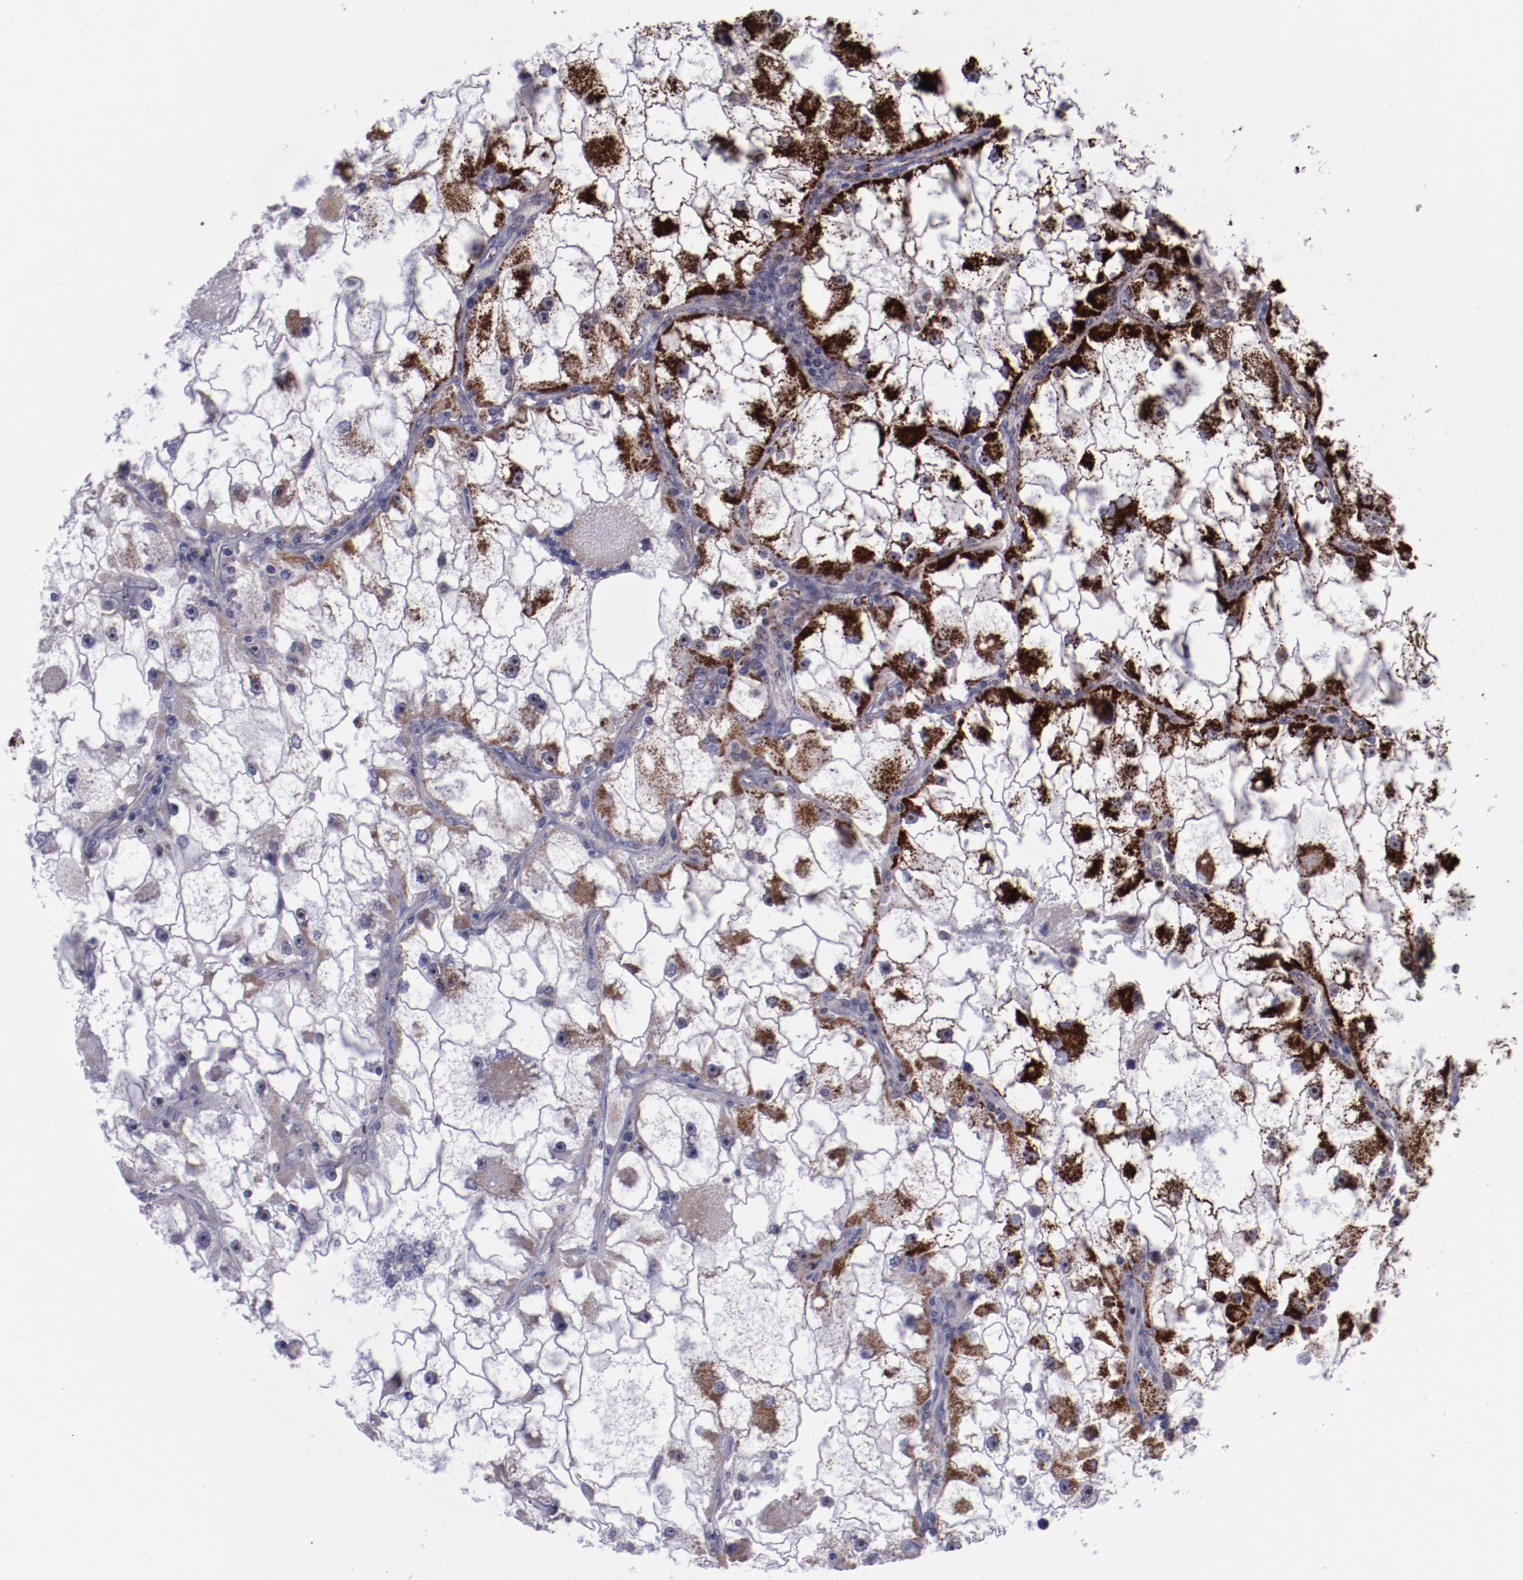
{"staining": {"intensity": "strong", "quantity": "<25%", "location": "cytoplasmic/membranous,nuclear"}, "tissue": "renal cancer", "cell_type": "Tumor cells", "image_type": "cancer", "snomed": [{"axis": "morphology", "description": "Adenocarcinoma, NOS"}, {"axis": "topography", "description": "Kidney"}], "caption": "Immunohistochemical staining of renal cancer (adenocarcinoma) exhibits medium levels of strong cytoplasmic/membranous and nuclear protein positivity in approximately <25% of tumor cells.", "gene": "LONP1", "patient": {"sex": "female", "age": 73}}